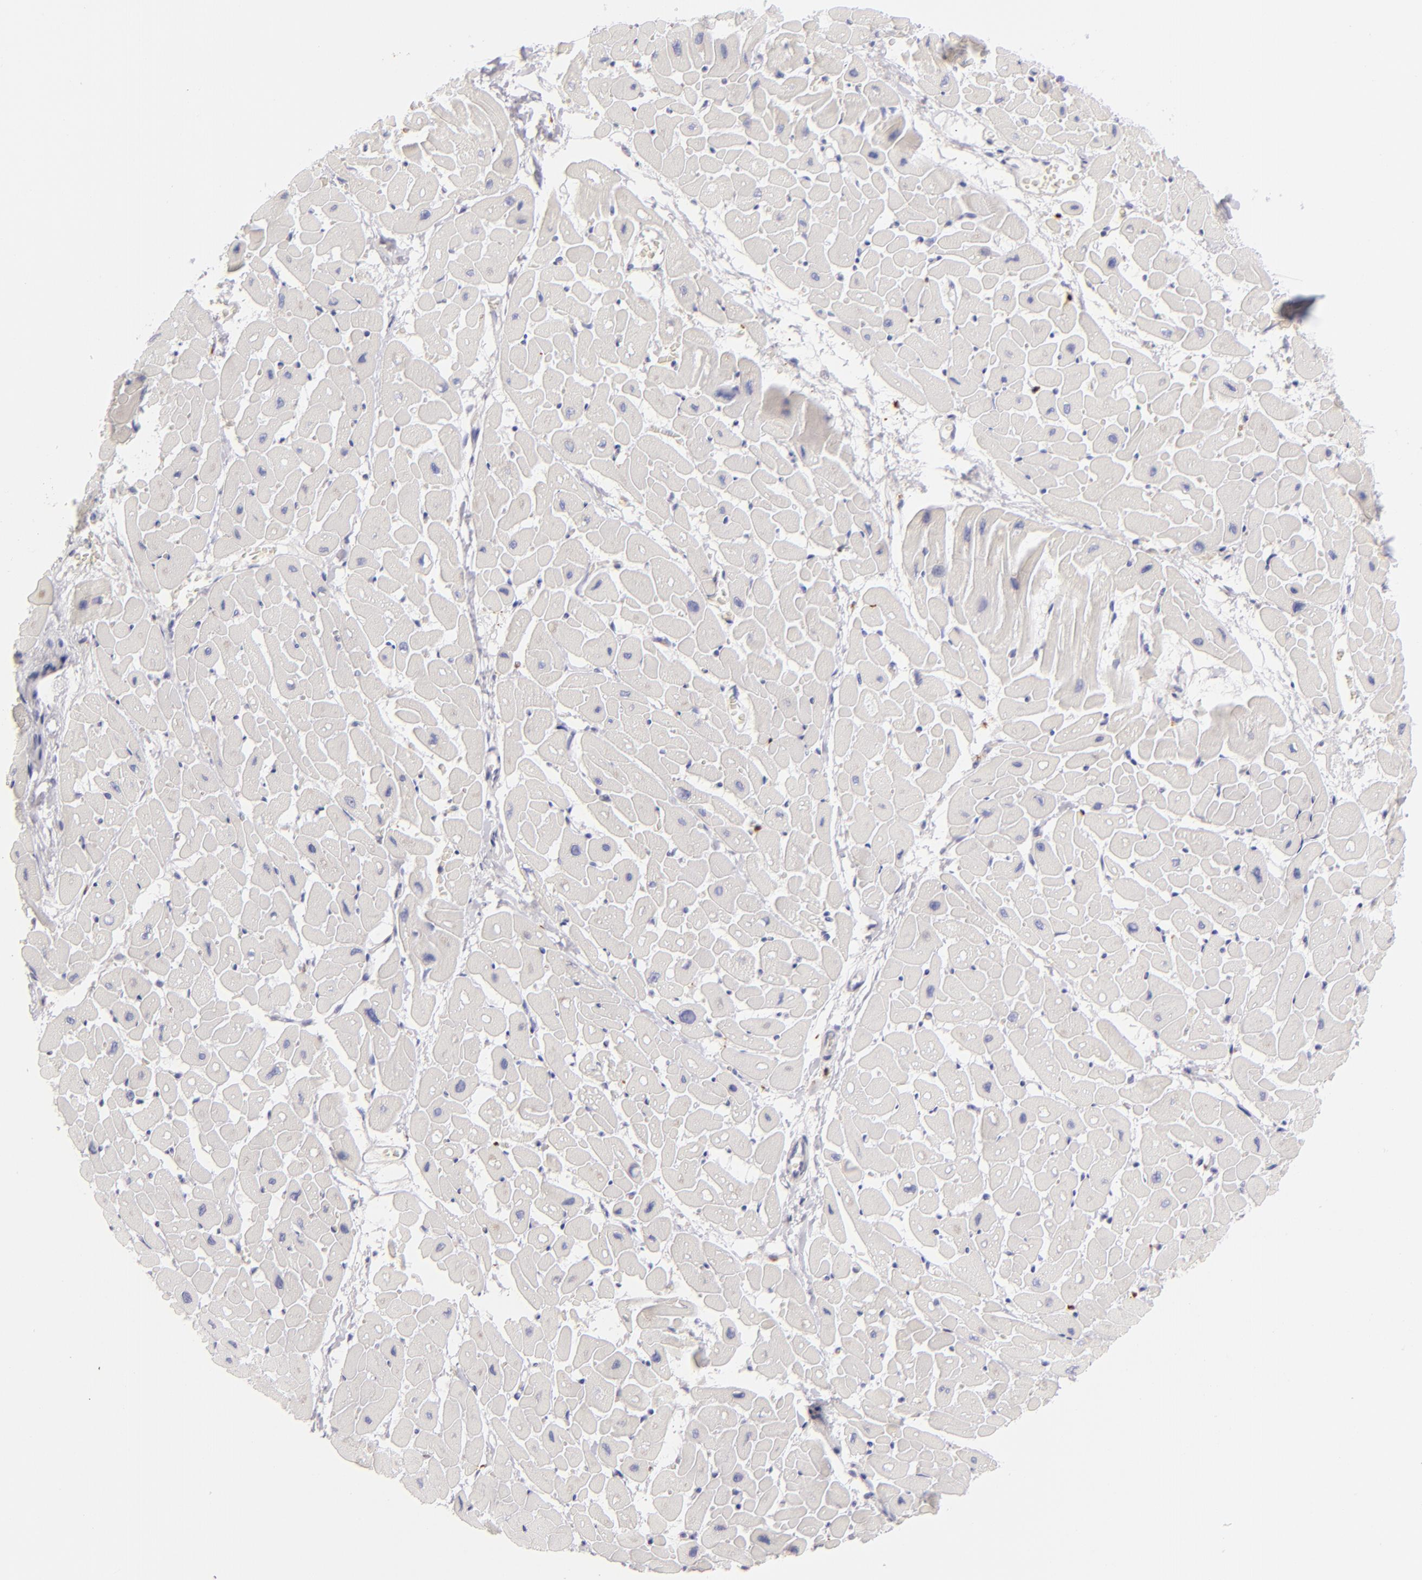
{"staining": {"intensity": "negative", "quantity": "none", "location": "none"}, "tissue": "heart muscle", "cell_type": "Cardiomyocytes", "image_type": "normal", "snomed": [{"axis": "morphology", "description": "Normal tissue, NOS"}, {"axis": "topography", "description": "Heart"}], "caption": "High magnification brightfield microscopy of unremarkable heart muscle stained with DAB (brown) and counterstained with hematoxylin (blue): cardiomyocytes show no significant positivity.", "gene": "F13A1", "patient": {"sex": "male", "age": 45}}